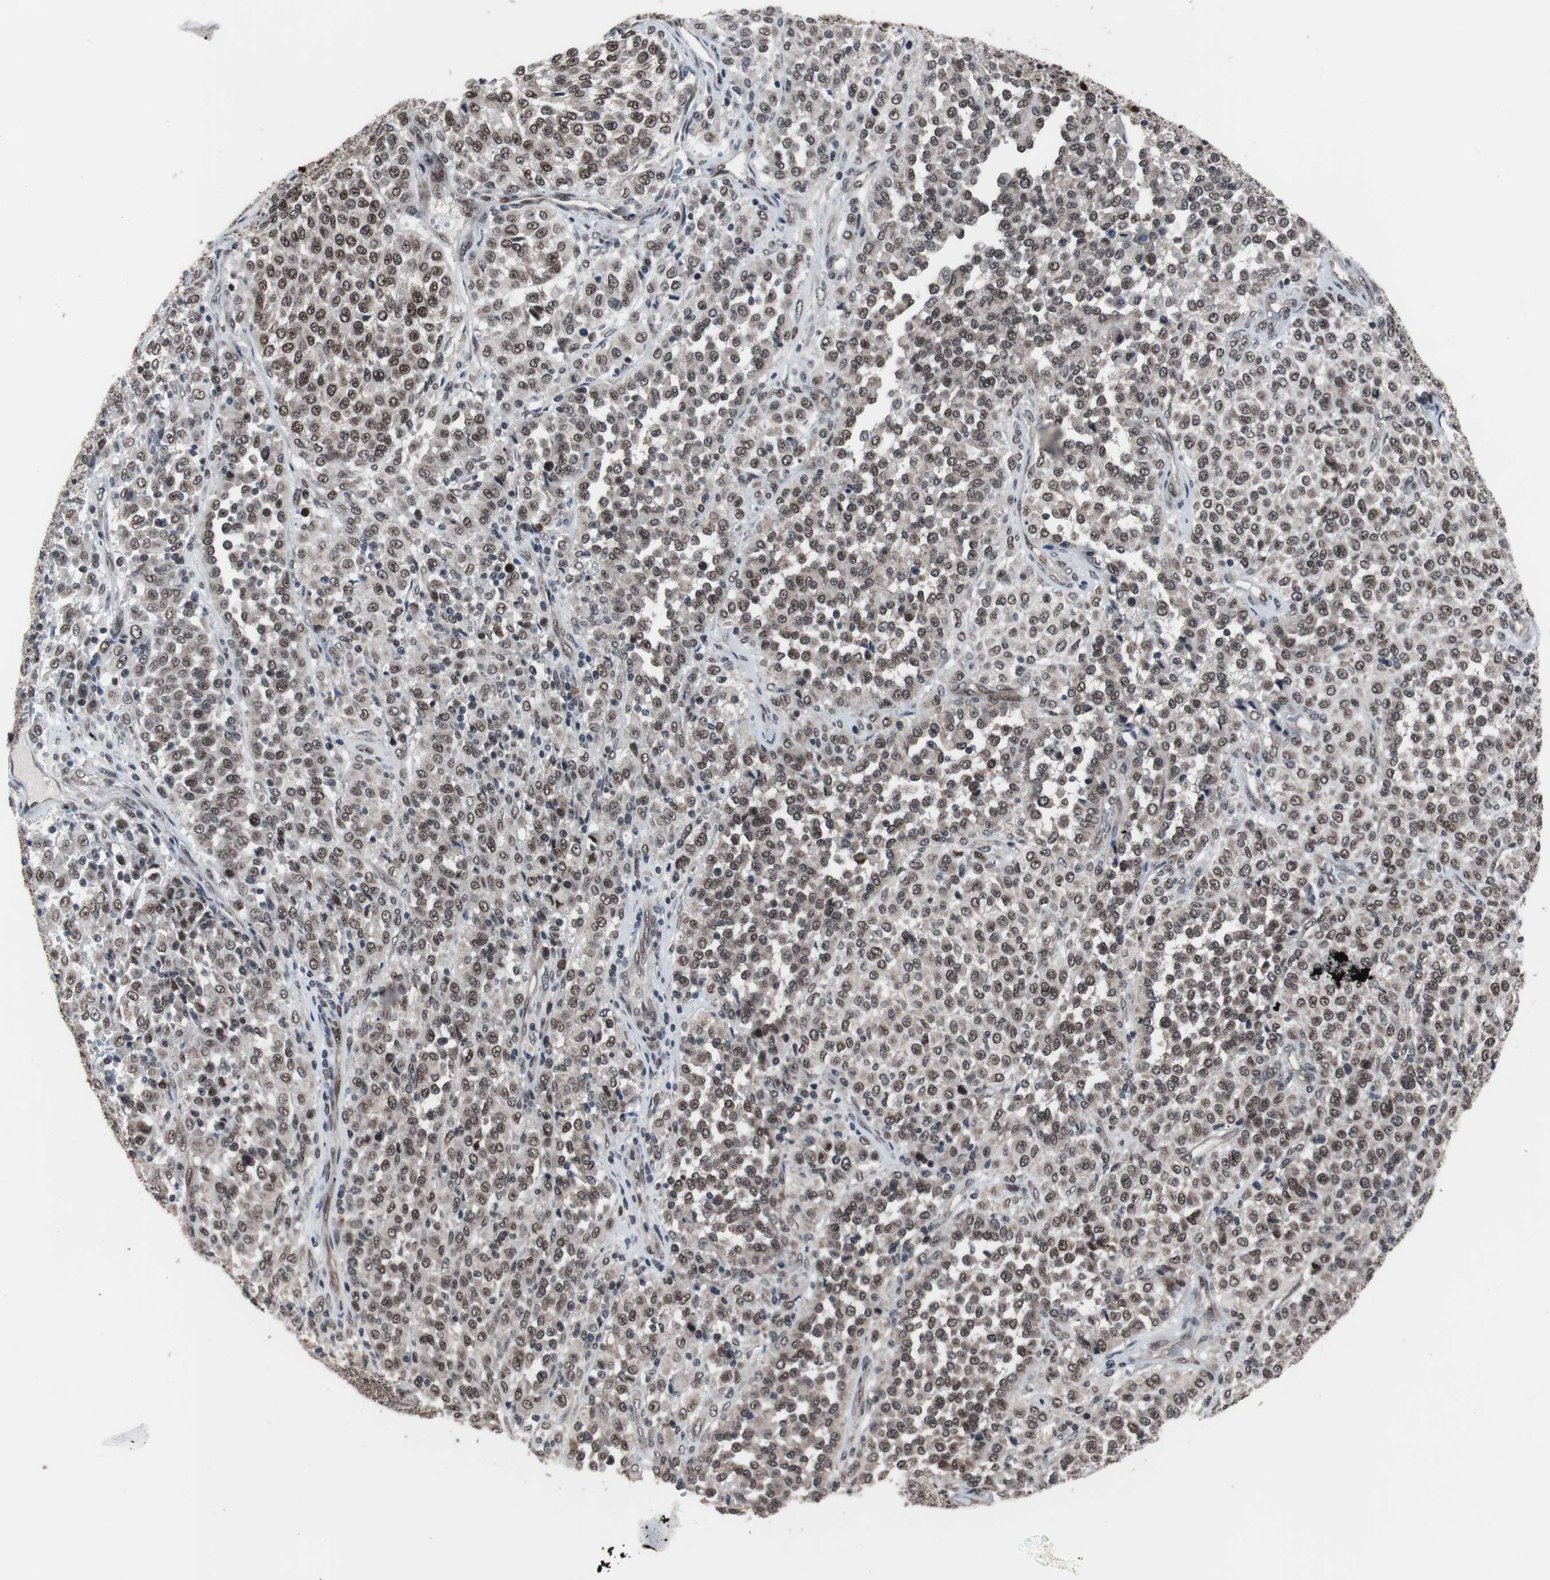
{"staining": {"intensity": "moderate", "quantity": ">75%", "location": "nuclear"}, "tissue": "melanoma", "cell_type": "Tumor cells", "image_type": "cancer", "snomed": [{"axis": "morphology", "description": "Malignant melanoma, Metastatic site"}, {"axis": "topography", "description": "Pancreas"}], "caption": "Tumor cells reveal medium levels of moderate nuclear positivity in approximately >75% of cells in malignant melanoma (metastatic site). (Brightfield microscopy of DAB IHC at high magnification).", "gene": "GTF2F2", "patient": {"sex": "female", "age": 30}}